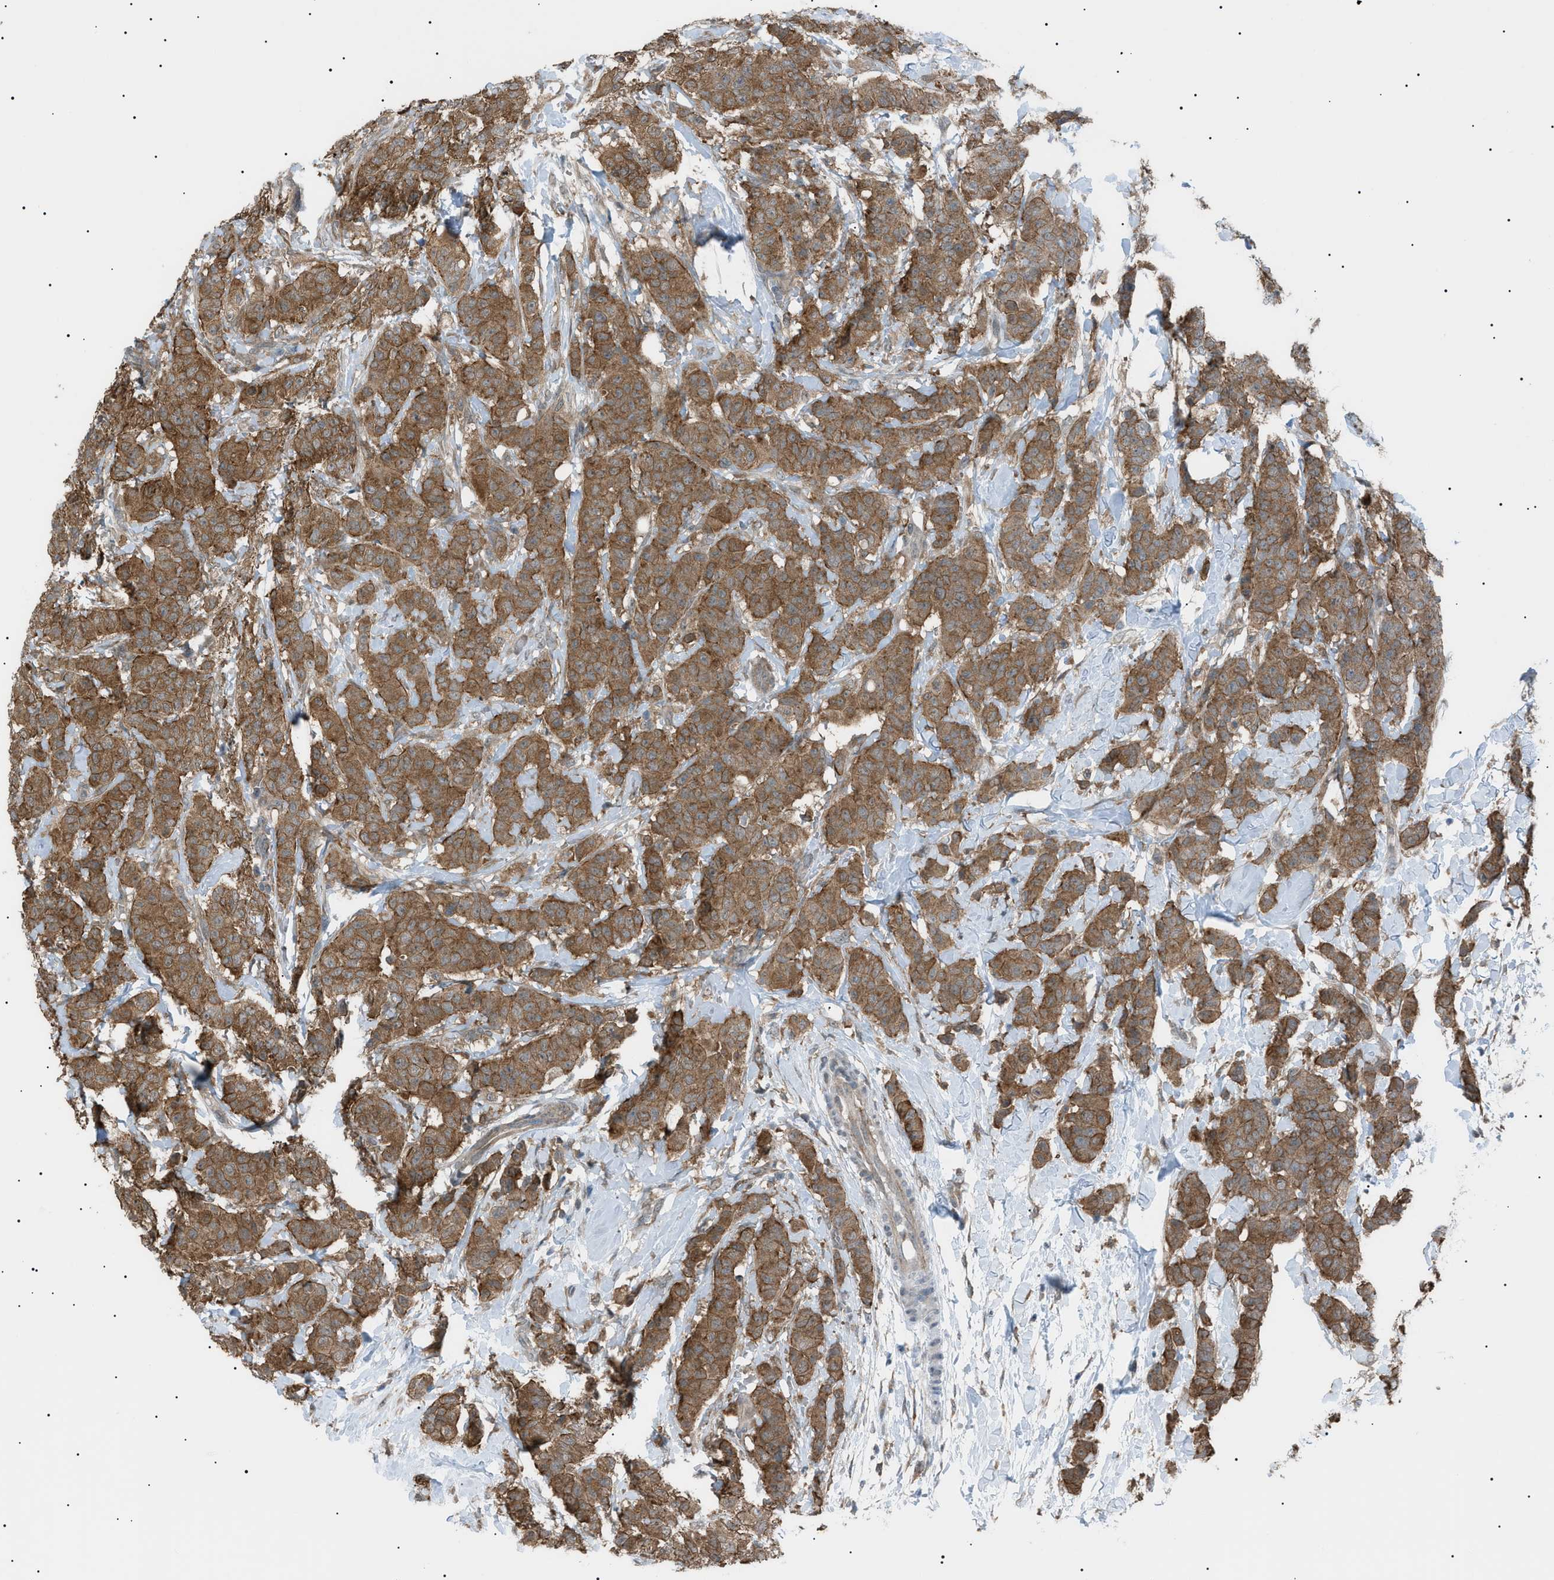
{"staining": {"intensity": "strong", "quantity": ">75%", "location": "cytoplasmic/membranous"}, "tissue": "breast cancer", "cell_type": "Tumor cells", "image_type": "cancer", "snomed": [{"axis": "morphology", "description": "Normal tissue, NOS"}, {"axis": "morphology", "description": "Duct carcinoma"}, {"axis": "topography", "description": "Breast"}], "caption": "The histopathology image reveals staining of breast cancer (invasive ductal carcinoma), revealing strong cytoplasmic/membranous protein staining (brown color) within tumor cells.", "gene": "LPIN2", "patient": {"sex": "female", "age": 40}}